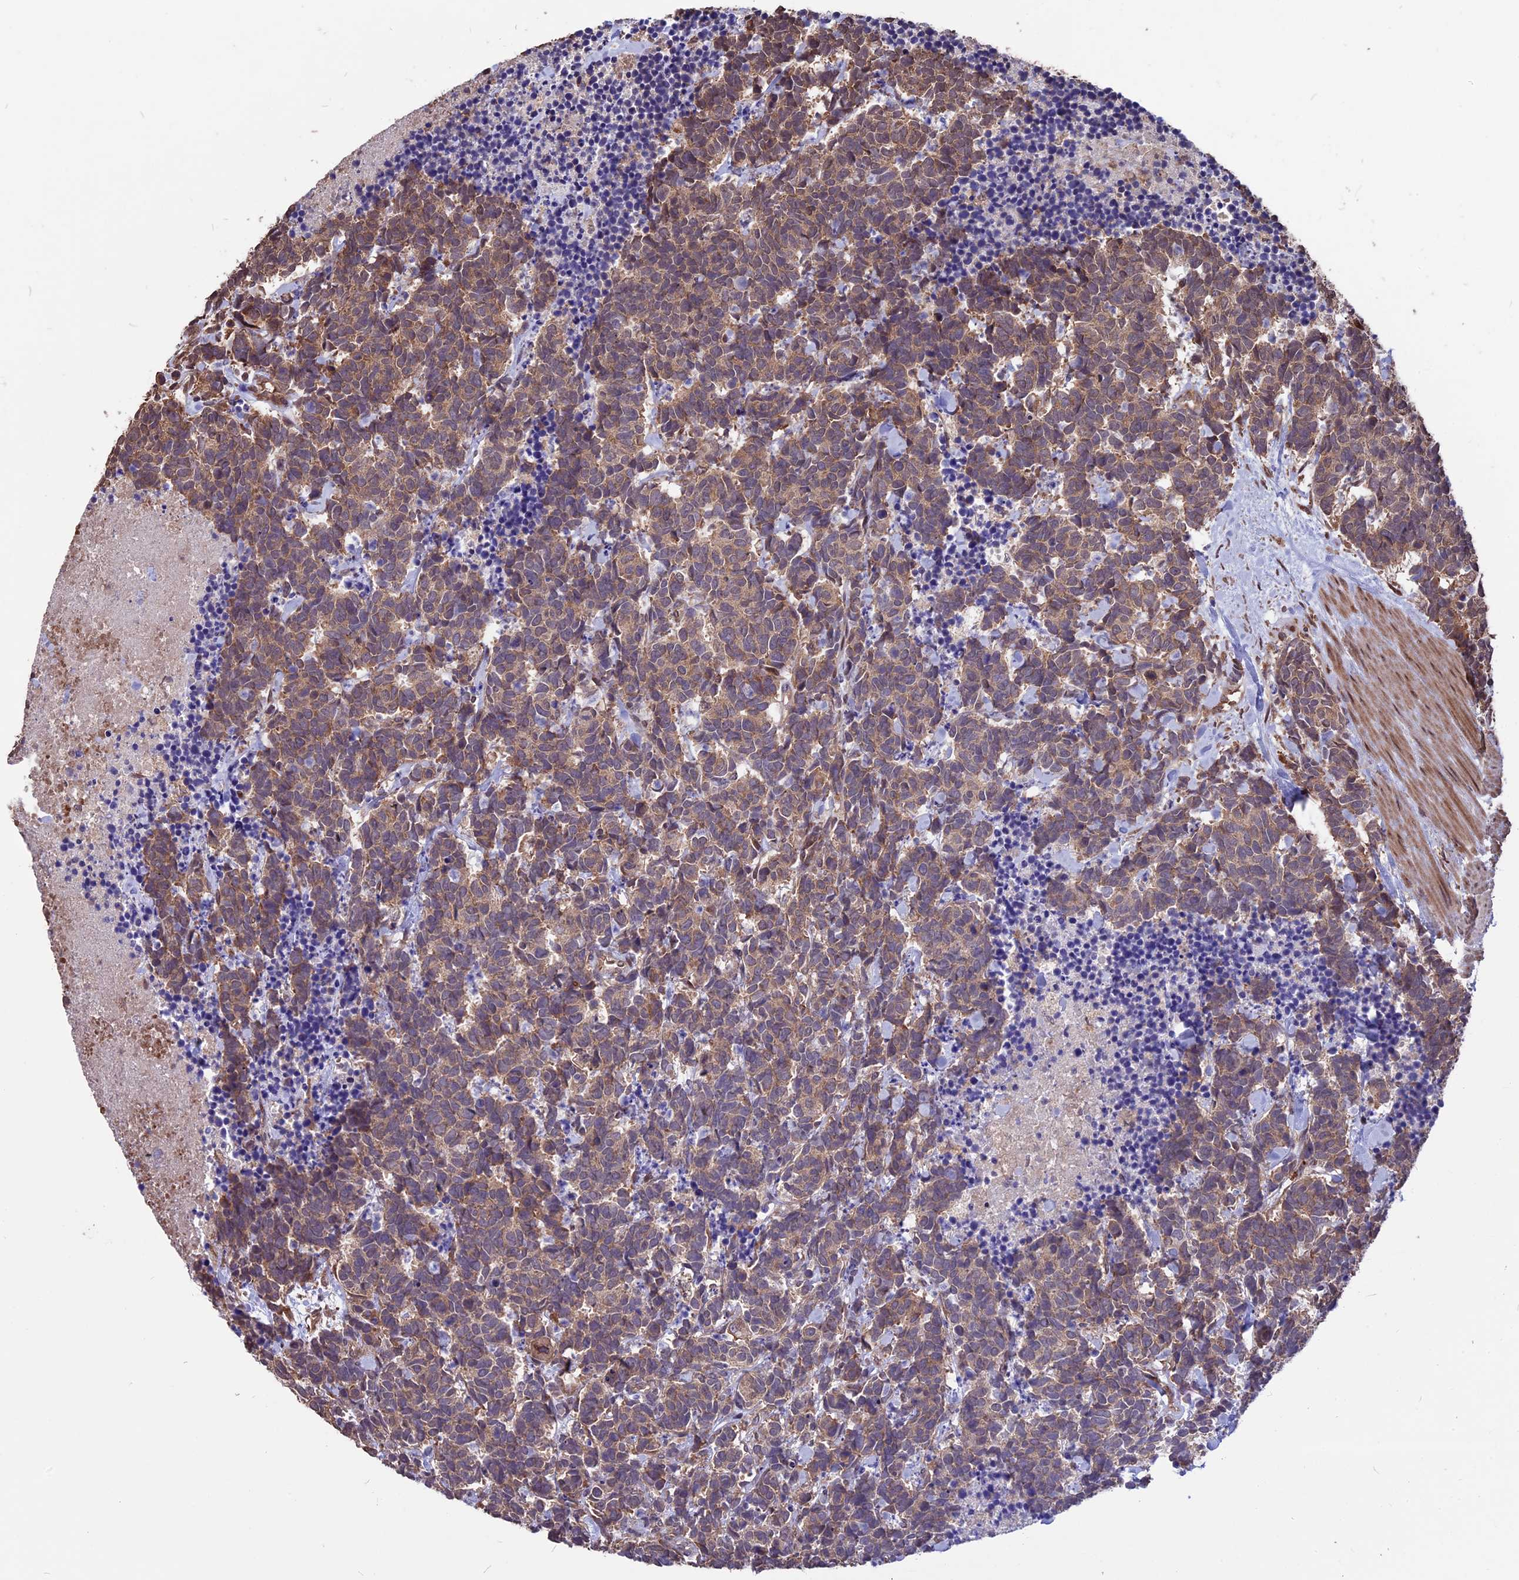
{"staining": {"intensity": "moderate", "quantity": ">75%", "location": "cytoplasmic/membranous"}, "tissue": "carcinoid", "cell_type": "Tumor cells", "image_type": "cancer", "snomed": [{"axis": "morphology", "description": "Carcinoma, NOS"}, {"axis": "morphology", "description": "Carcinoid, malignant, NOS"}, {"axis": "topography", "description": "Prostate"}], "caption": "Immunohistochemistry photomicrograph of human carcinoid stained for a protein (brown), which reveals medium levels of moderate cytoplasmic/membranous expression in about >75% of tumor cells.", "gene": "ZNF598", "patient": {"sex": "male", "age": 57}}